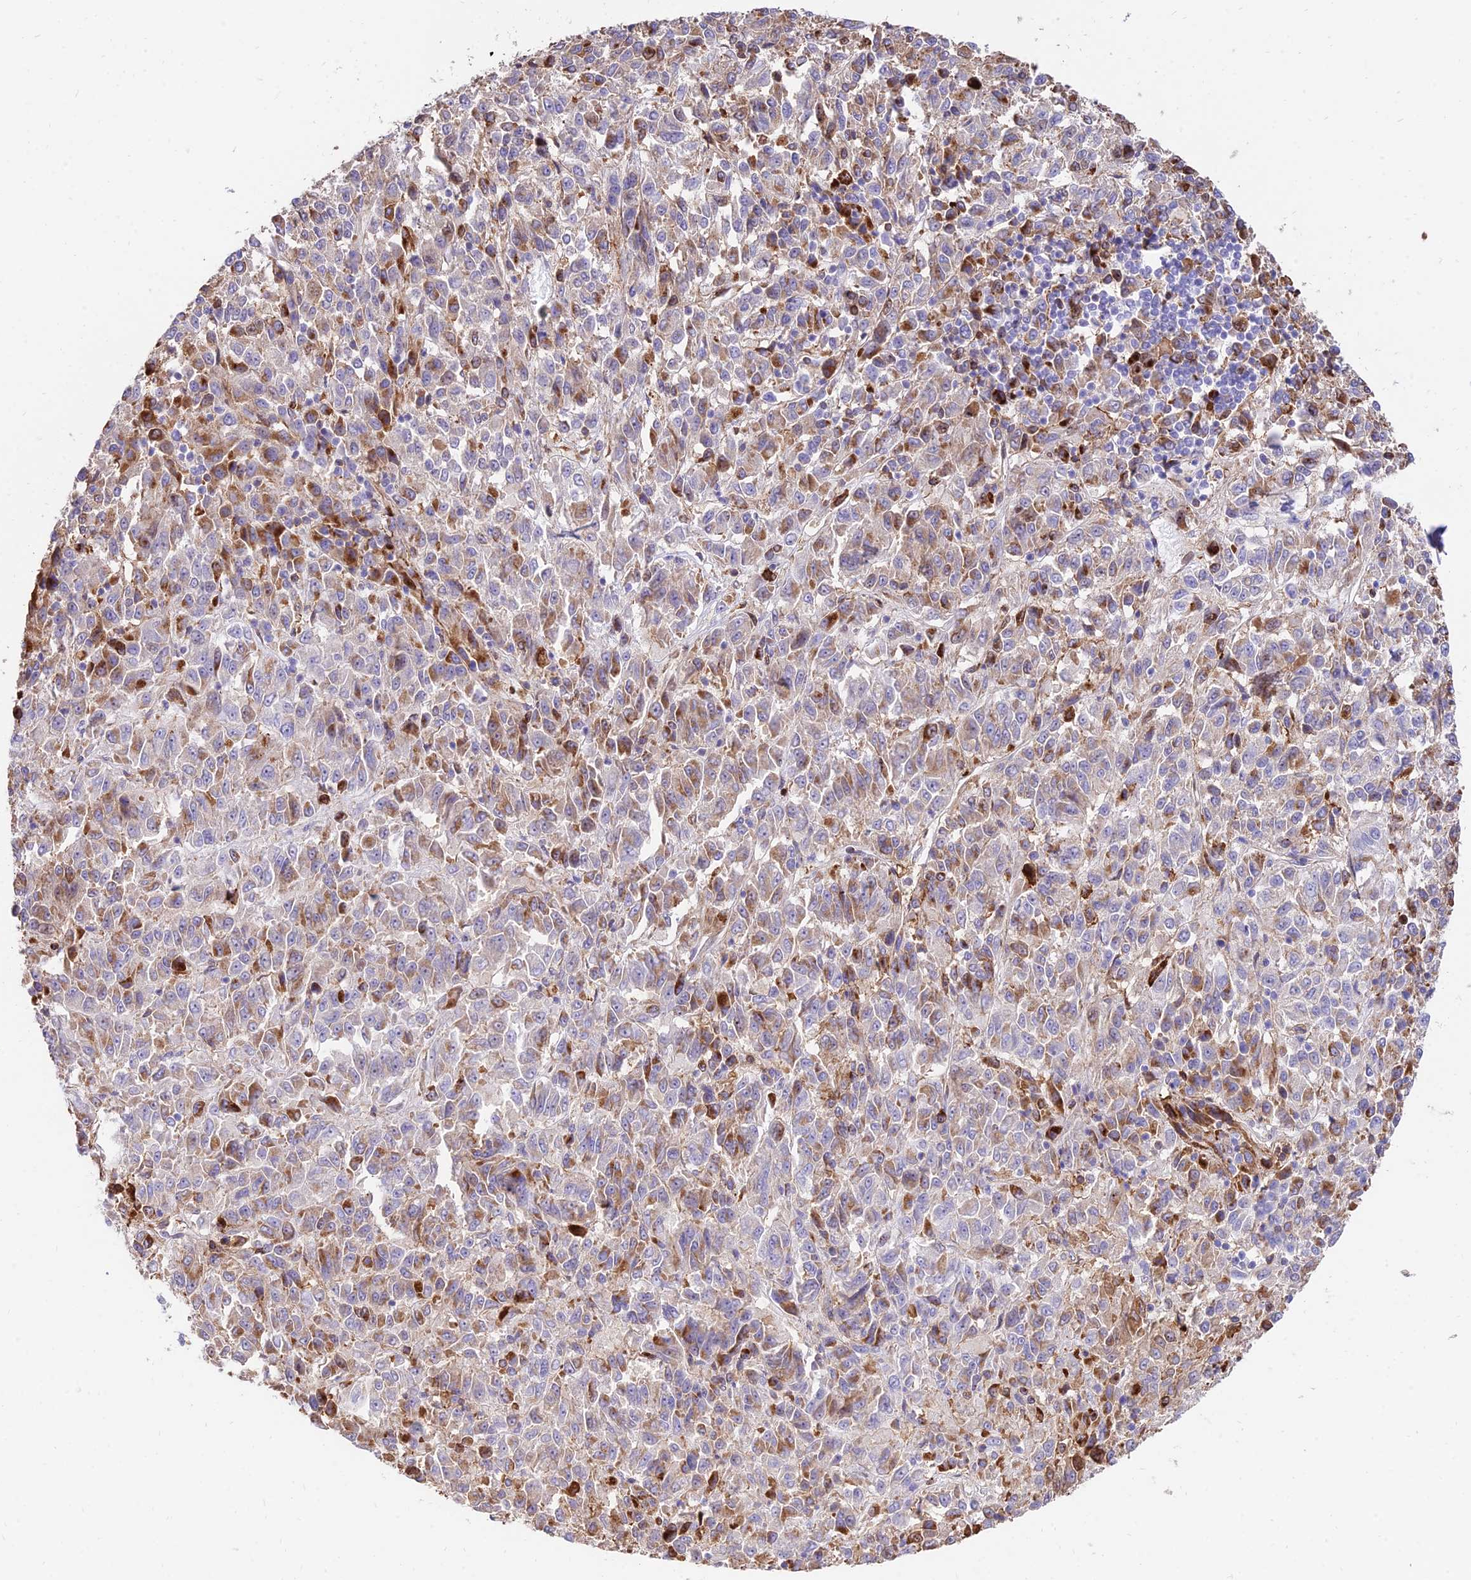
{"staining": {"intensity": "moderate", "quantity": "25%-75%", "location": "cytoplasmic/membranous"}, "tissue": "melanoma", "cell_type": "Tumor cells", "image_type": "cancer", "snomed": [{"axis": "morphology", "description": "Malignant melanoma, Metastatic site"}, {"axis": "topography", "description": "Lung"}], "caption": "Melanoma tissue shows moderate cytoplasmic/membranous positivity in approximately 25%-75% of tumor cells", "gene": "SREK1IP1", "patient": {"sex": "male", "age": 64}}